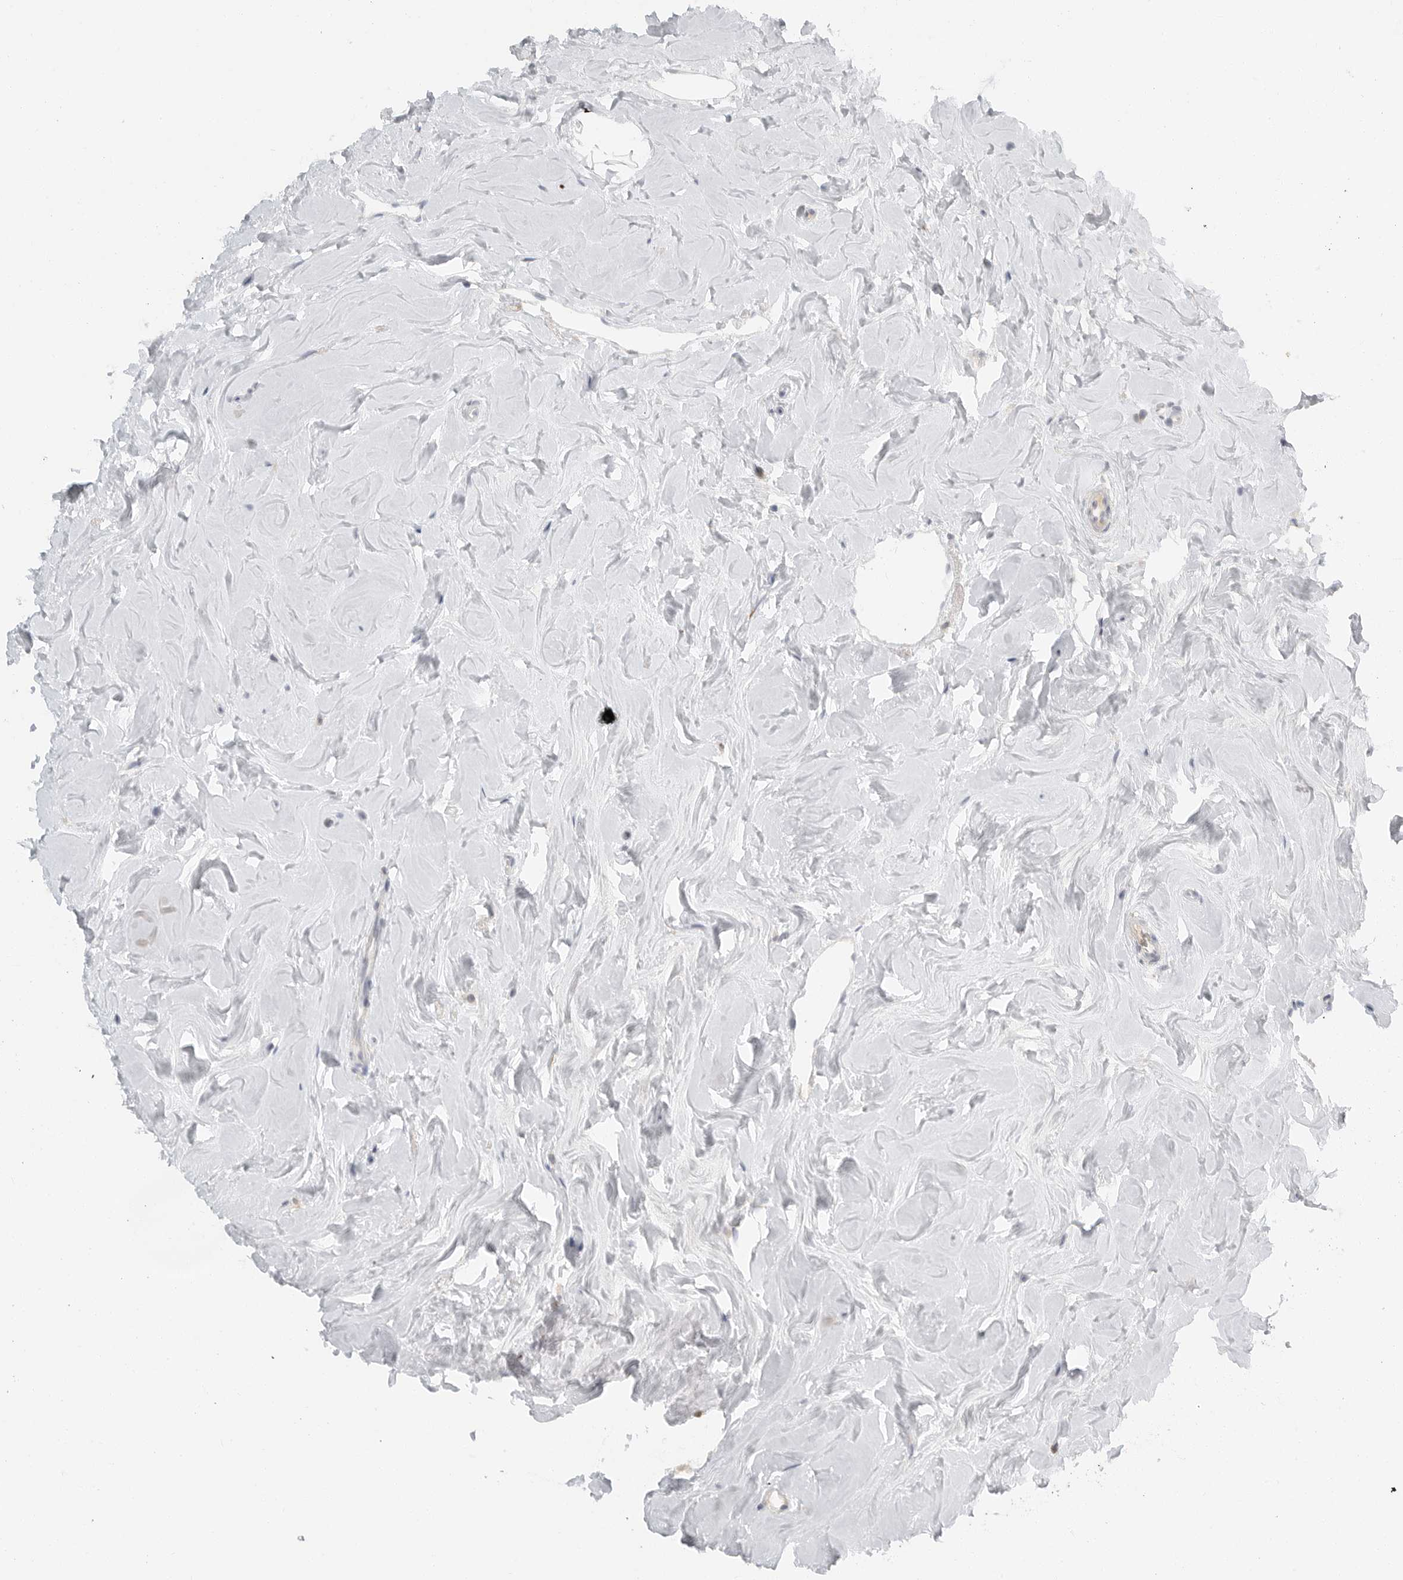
{"staining": {"intensity": "negative", "quantity": "none", "location": "none"}, "tissue": "breast cancer", "cell_type": "Tumor cells", "image_type": "cancer", "snomed": [{"axis": "morphology", "description": "Lobular carcinoma"}, {"axis": "topography", "description": "Breast"}], "caption": "A photomicrograph of lobular carcinoma (breast) stained for a protein reveals no brown staining in tumor cells.", "gene": "PAM", "patient": {"sex": "female", "age": 47}}